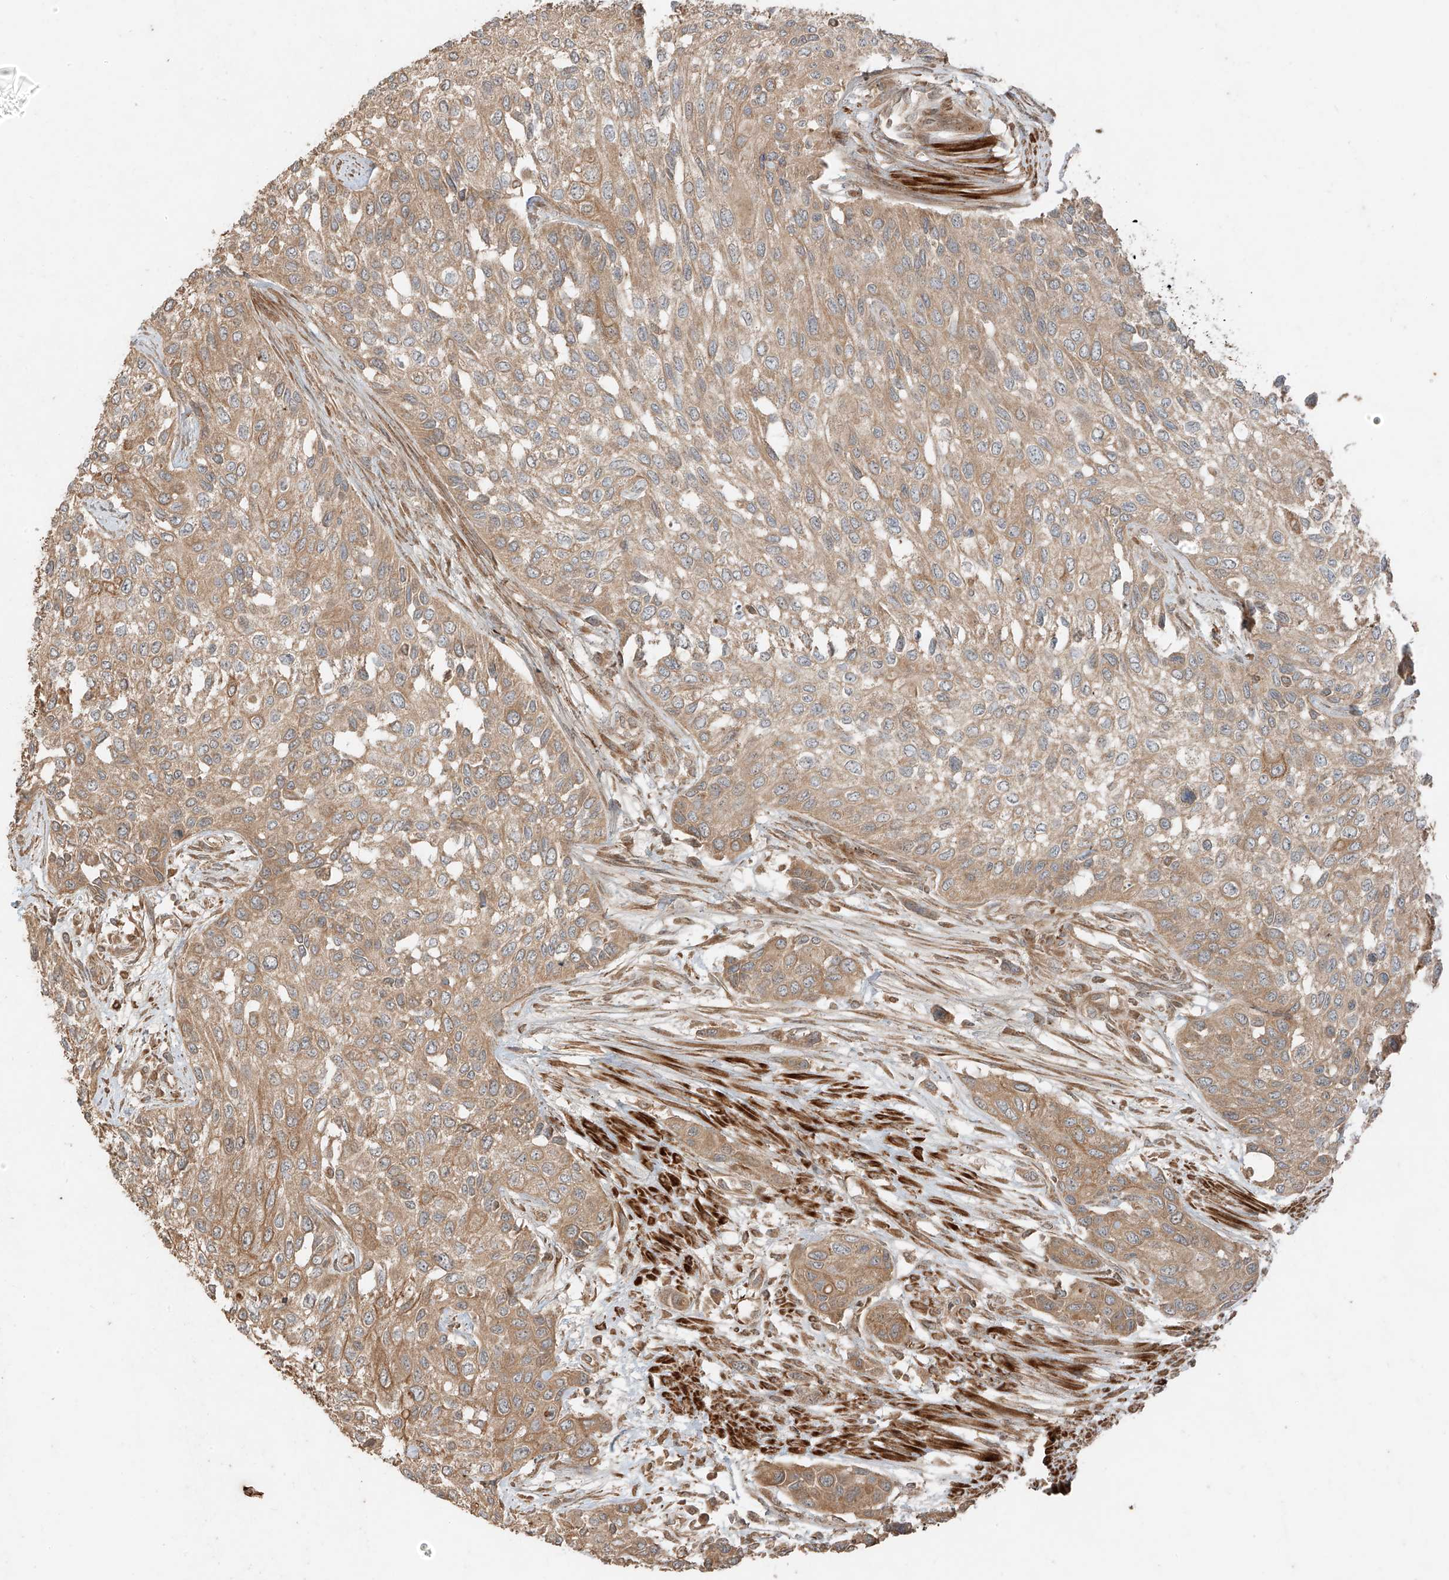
{"staining": {"intensity": "weak", "quantity": ">75%", "location": "cytoplasmic/membranous"}, "tissue": "urothelial cancer", "cell_type": "Tumor cells", "image_type": "cancer", "snomed": [{"axis": "morphology", "description": "Normal tissue, NOS"}, {"axis": "morphology", "description": "Urothelial carcinoma, High grade"}, {"axis": "topography", "description": "Vascular tissue"}, {"axis": "topography", "description": "Urinary bladder"}], "caption": "The histopathology image exhibits a brown stain indicating the presence of a protein in the cytoplasmic/membranous of tumor cells in urothelial carcinoma (high-grade).", "gene": "ANKZF1", "patient": {"sex": "female", "age": 56}}